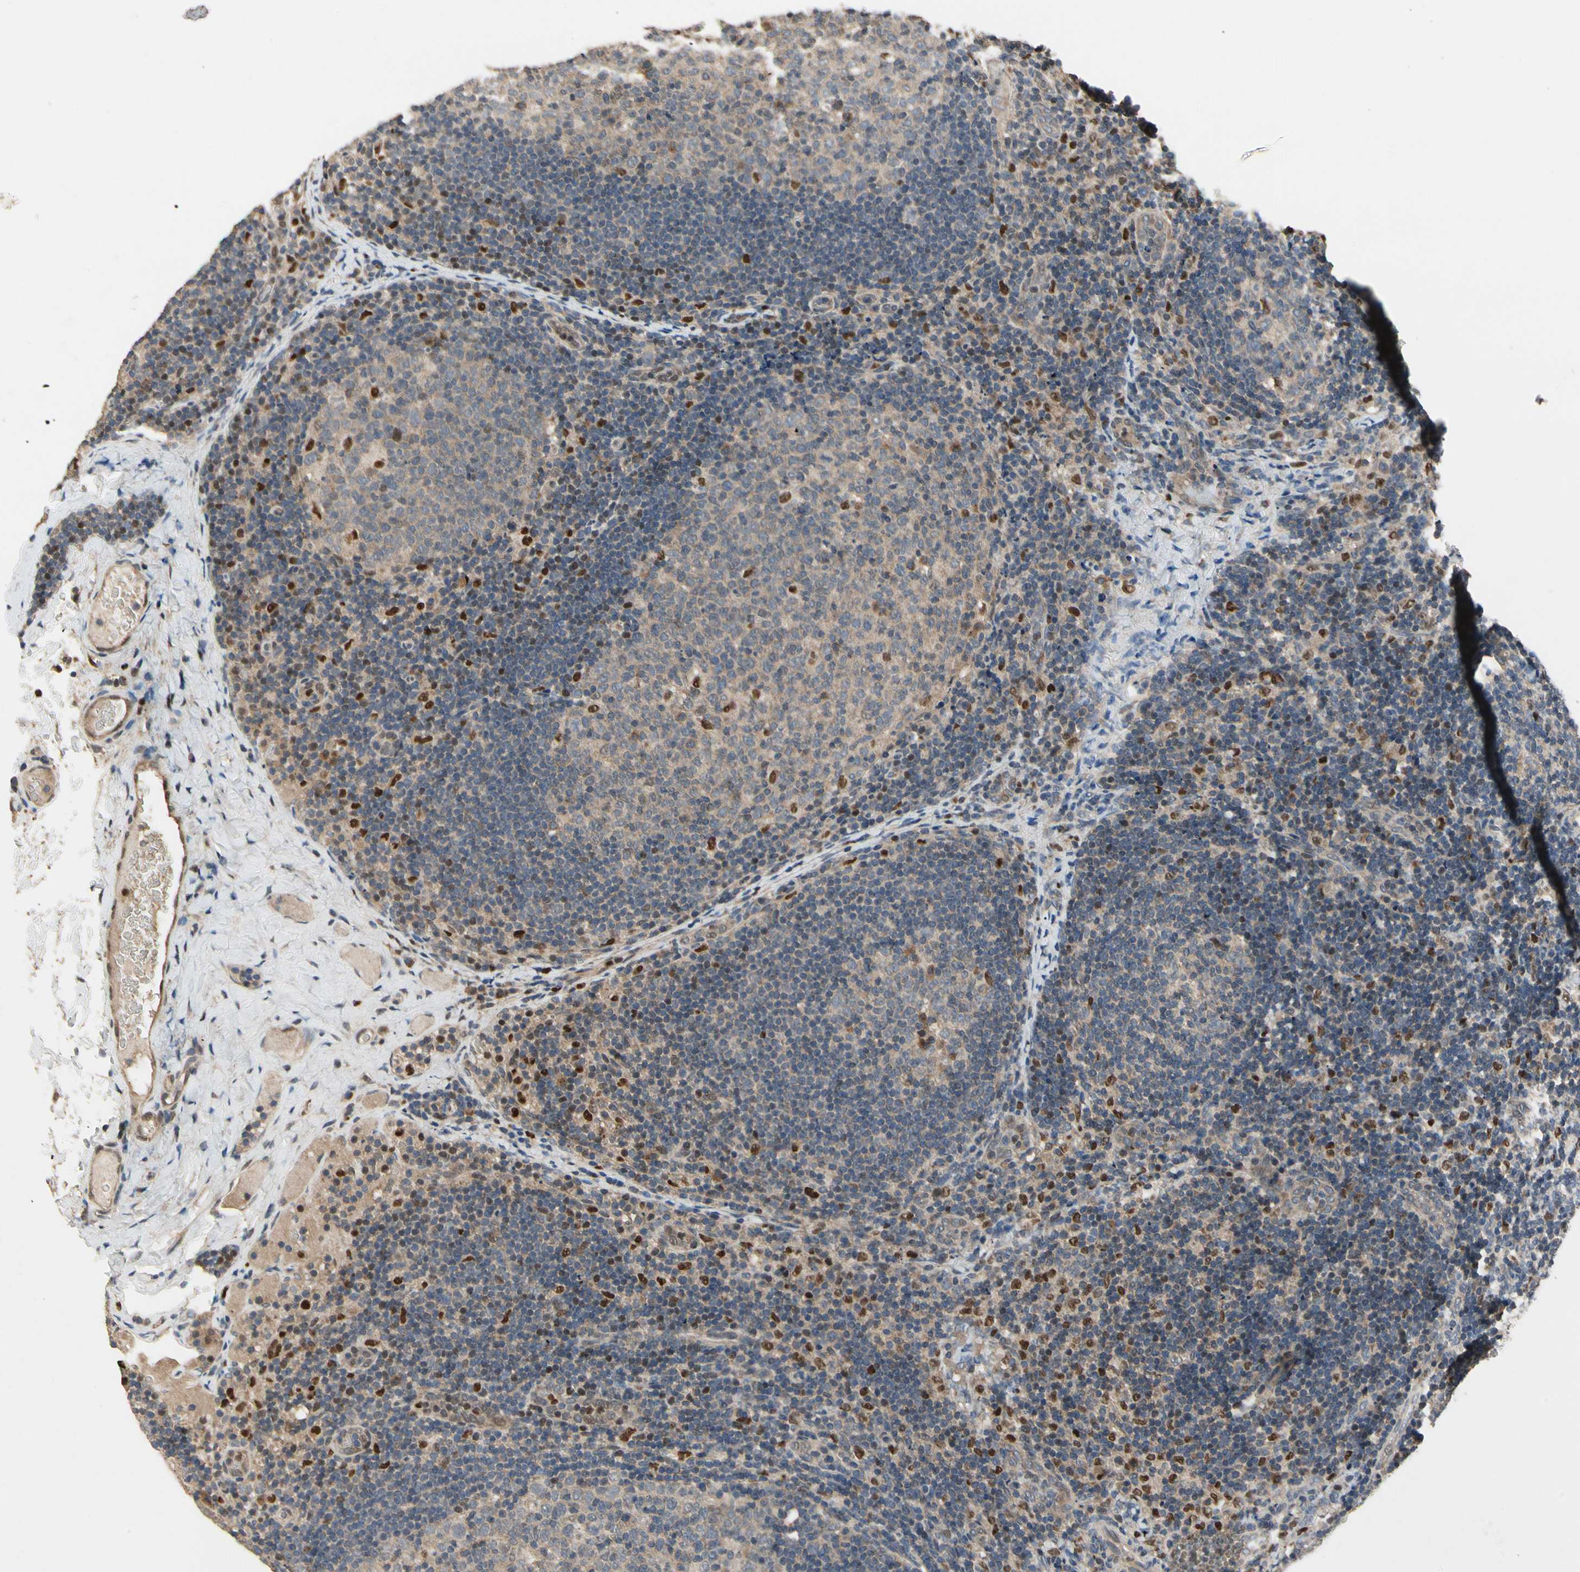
{"staining": {"intensity": "strong", "quantity": "<25%", "location": "nuclear"}, "tissue": "lymph node", "cell_type": "Germinal center cells", "image_type": "normal", "snomed": [{"axis": "morphology", "description": "Normal tissue, NOS"}, {"axis": "topography", "description": "Lymph node"}], "caption": "Brown immunohistochemical staining in normal human lymph node exhibits strong nuclear positivity in approximately <25% of germinal center cells.", "gene": "CGREF1", "patient": {"sex": "female", "age": 14}}